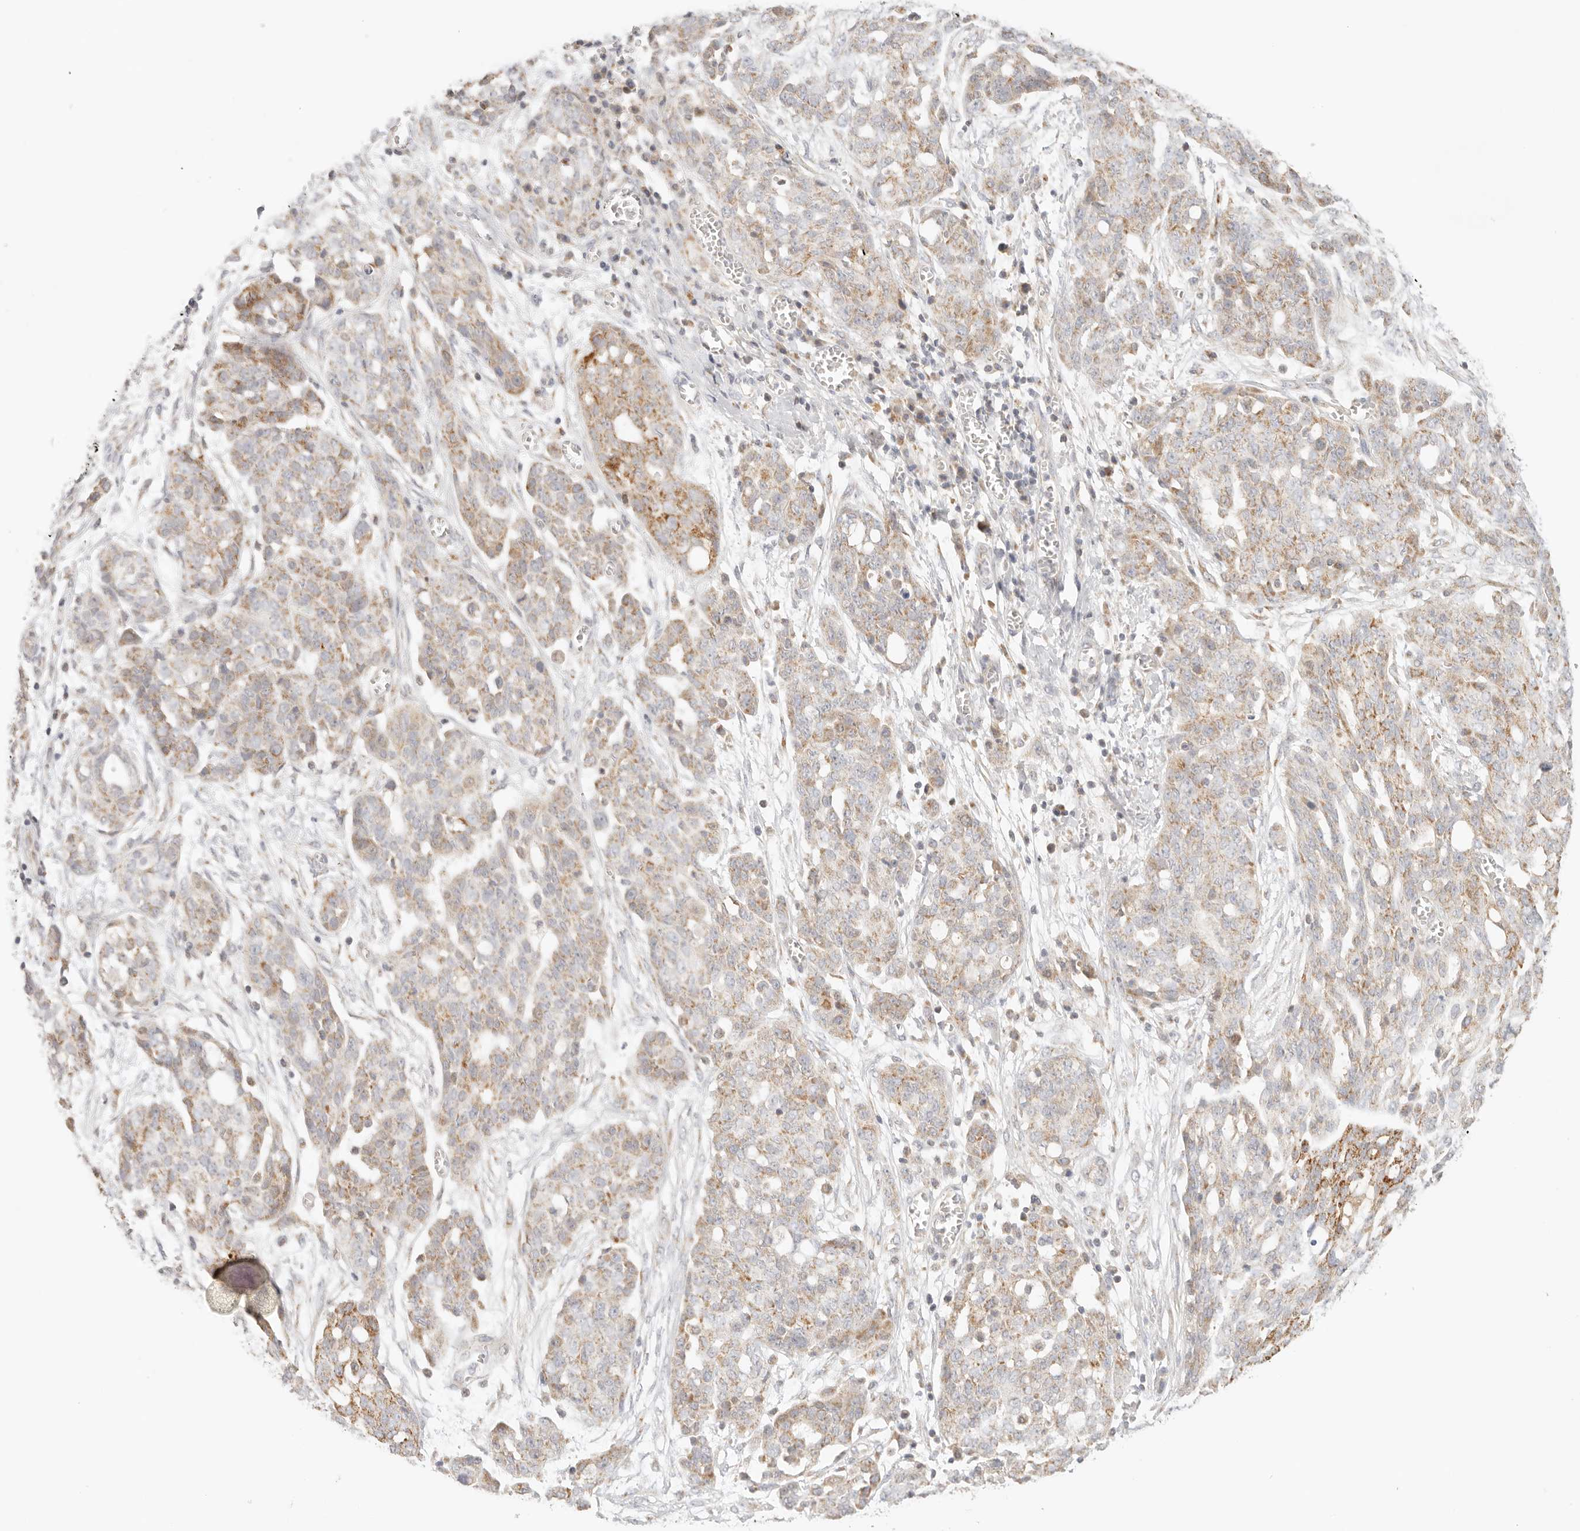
{"staining": {"intensity": "moderate", "quantity": "25%-75%", "location": "cytoplasmic/membranous"}, "tissue": "ovarian cancer", "cell_type": "Tumor cells", "image_type": "cancer", "snomed": [{"axis": "morphology", "description": "Cystadenocarcinoma, serous, NOS"}, {"axis": "topography", "description": "Soft tissue"}, {"axis": "topography", "description": "Ovary"}], "caption": "DAB (3,3'-diaminobenzidine) immunohistochemical staining of human ovarian serous cystadenocarcinoma displays moderate cytoplasmic/membranous protein staining in approximately 25%-75% of tumor cells.", "gene": "COA6", "patient": {"sex": "female", "age": 57}}